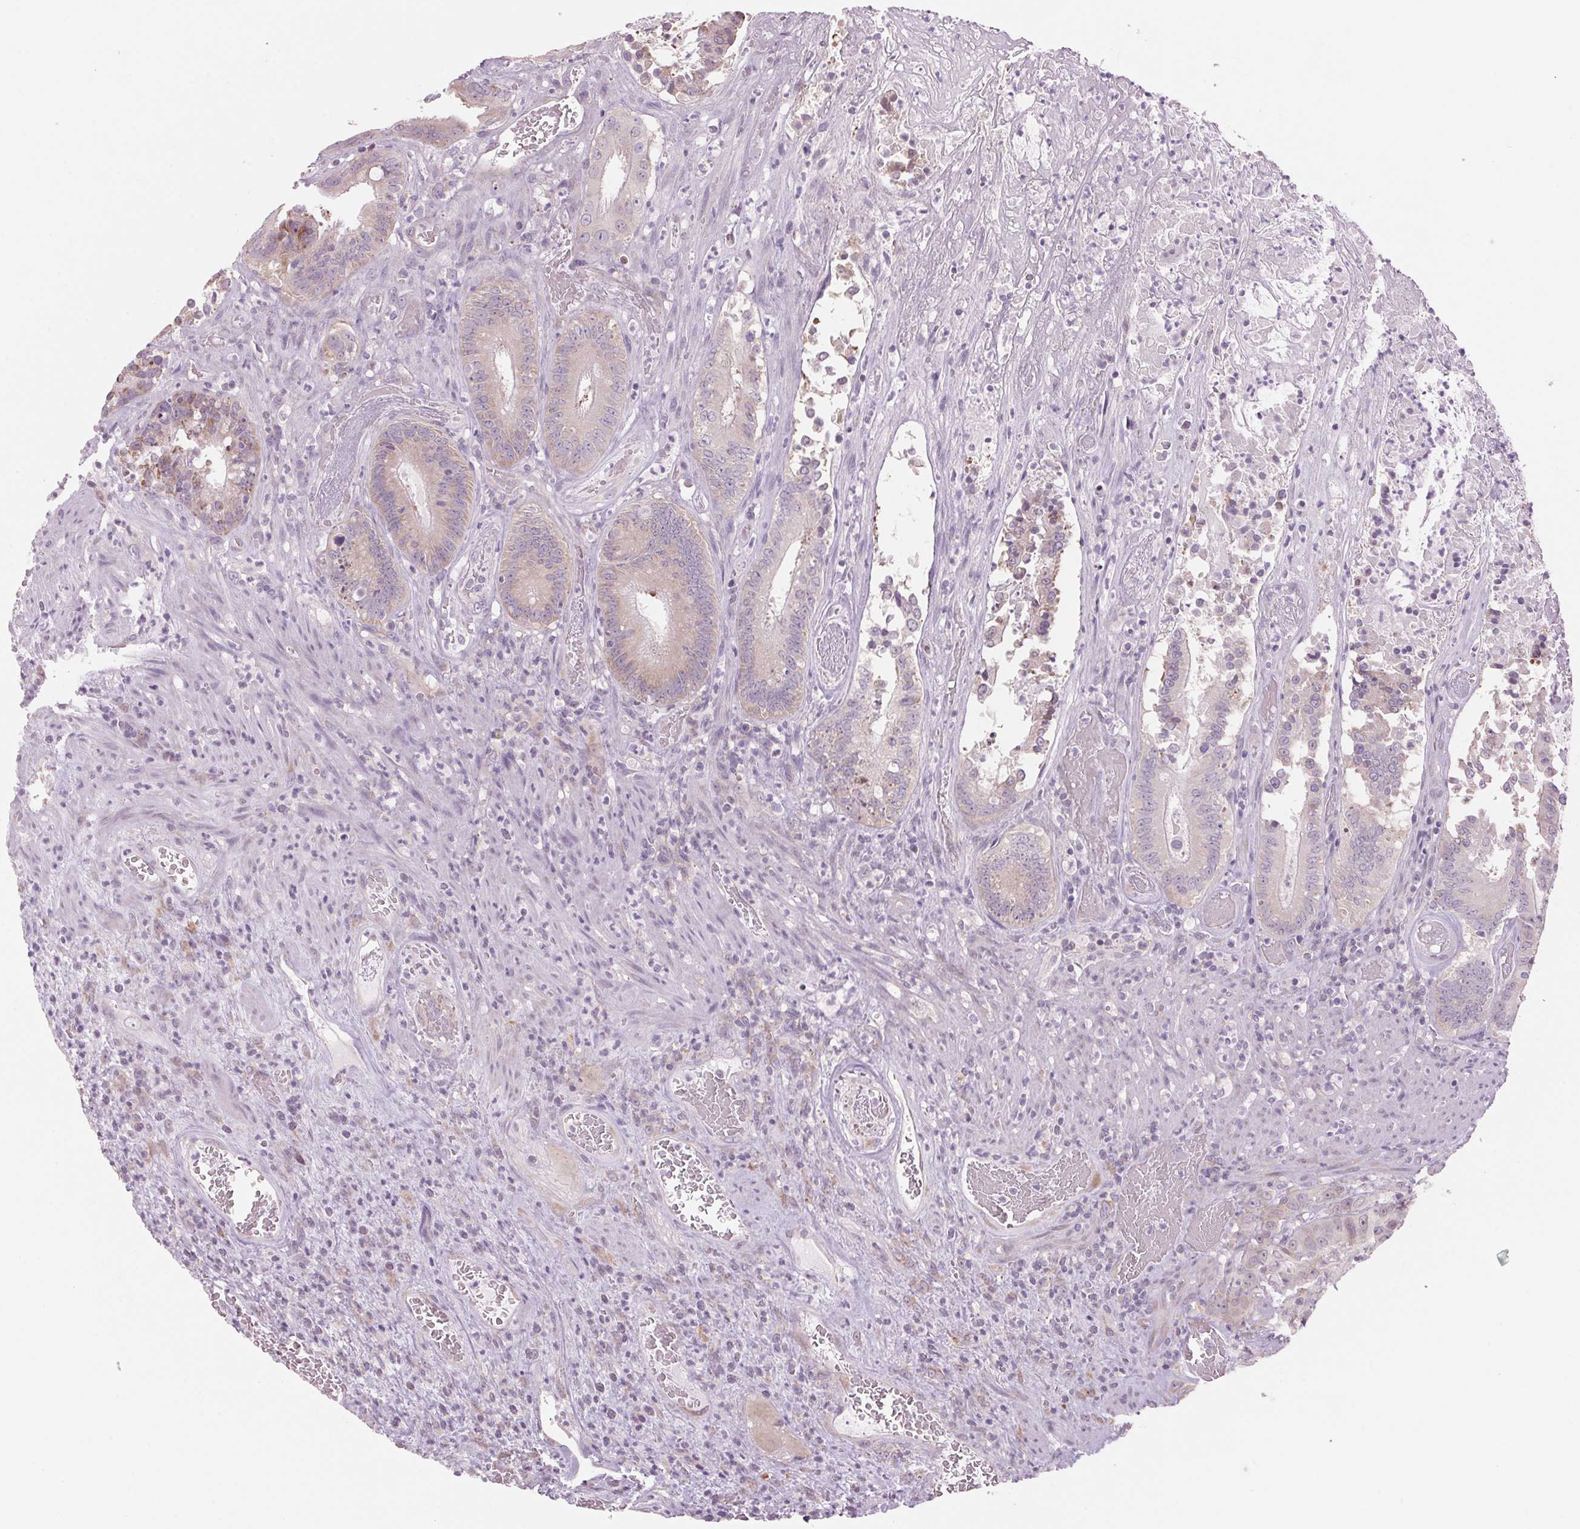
{"staining": {"intensity": "weak", "quantity": "<25%", "location": "cytoplasmic/membranous"}, "tissue": "colorectal cancer", "cell_type": "Tumor cells", "image_type": "cancer", "snomed": [{"axis": "morphology", "description": "Adenocarcinoma, NOS"}, {"axis": "topography", "description": "Rectum"}], "caption": "Immunohistochemical staining of human adenocarcinoma (colorectal) exhibits no significant positivity in tumor cells.", "gene": "GNMT", "patient": {"sex": "female", "age": 62}}